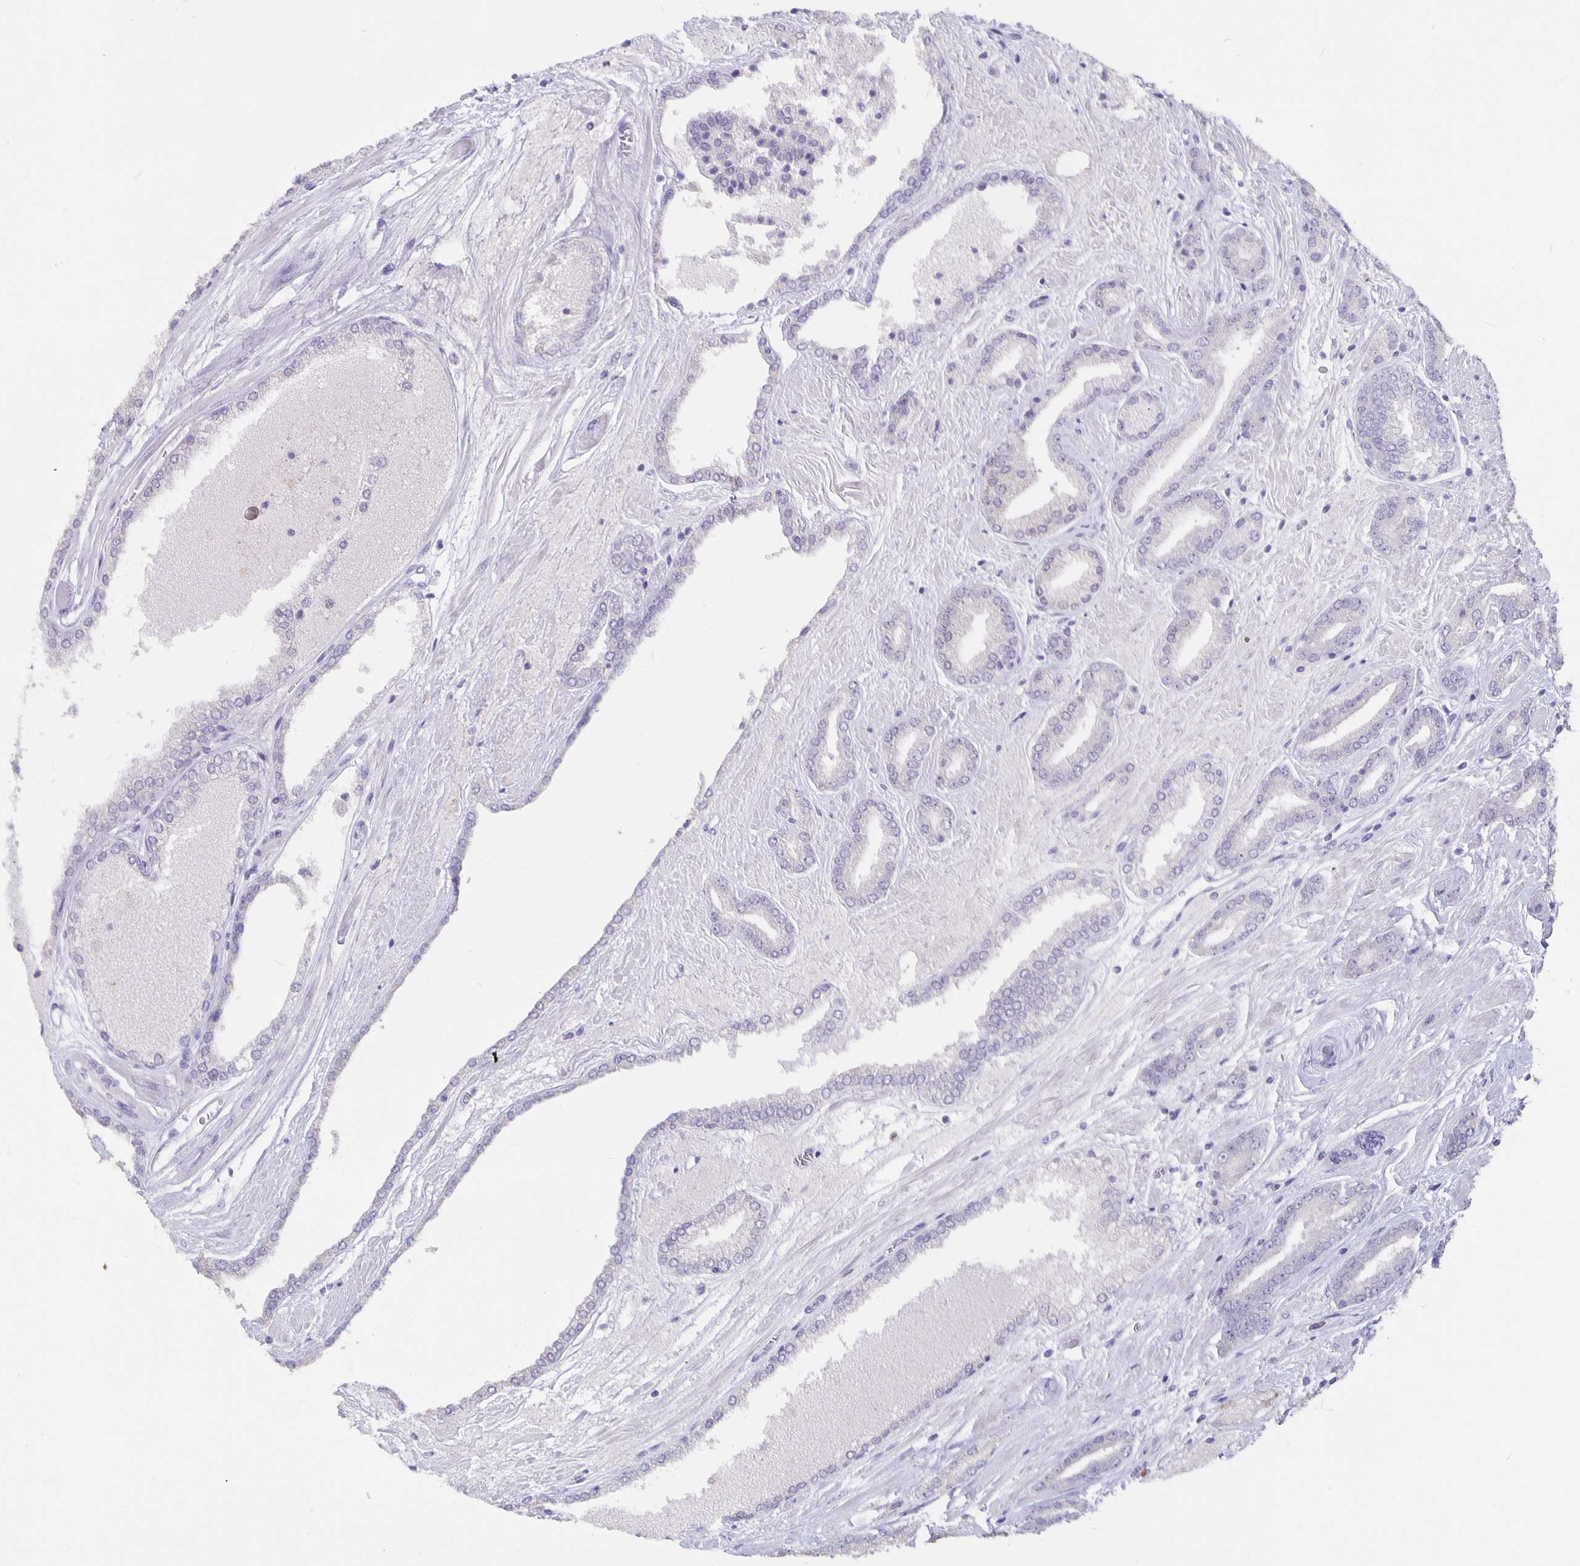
{"staining": {"intensity": "negative", "quantity": "none", "location": "none"}, "tissue": "prostate cancer", "cell_type": "Tumor cells", "image_type": "cancer", "snomed": [{"axis": "morphology", "description": "Adenocarcinoma, High grade"}, {"axis": "topography", "description": "Prostate"}], "caption": "Immunohistochemistry image of neoplastic tissue: prostate cancer (high-grade adenocarcinoma) stained with DAB displays no significant protein expression in tumor cells. The staining is performed using DAB (3,3'-diaminobenzidine) brown chromogen with nuclei counter-stained in using hematoxylin.", "gene": "GPX4", "patient": {"sex": "male", "age": 56}}